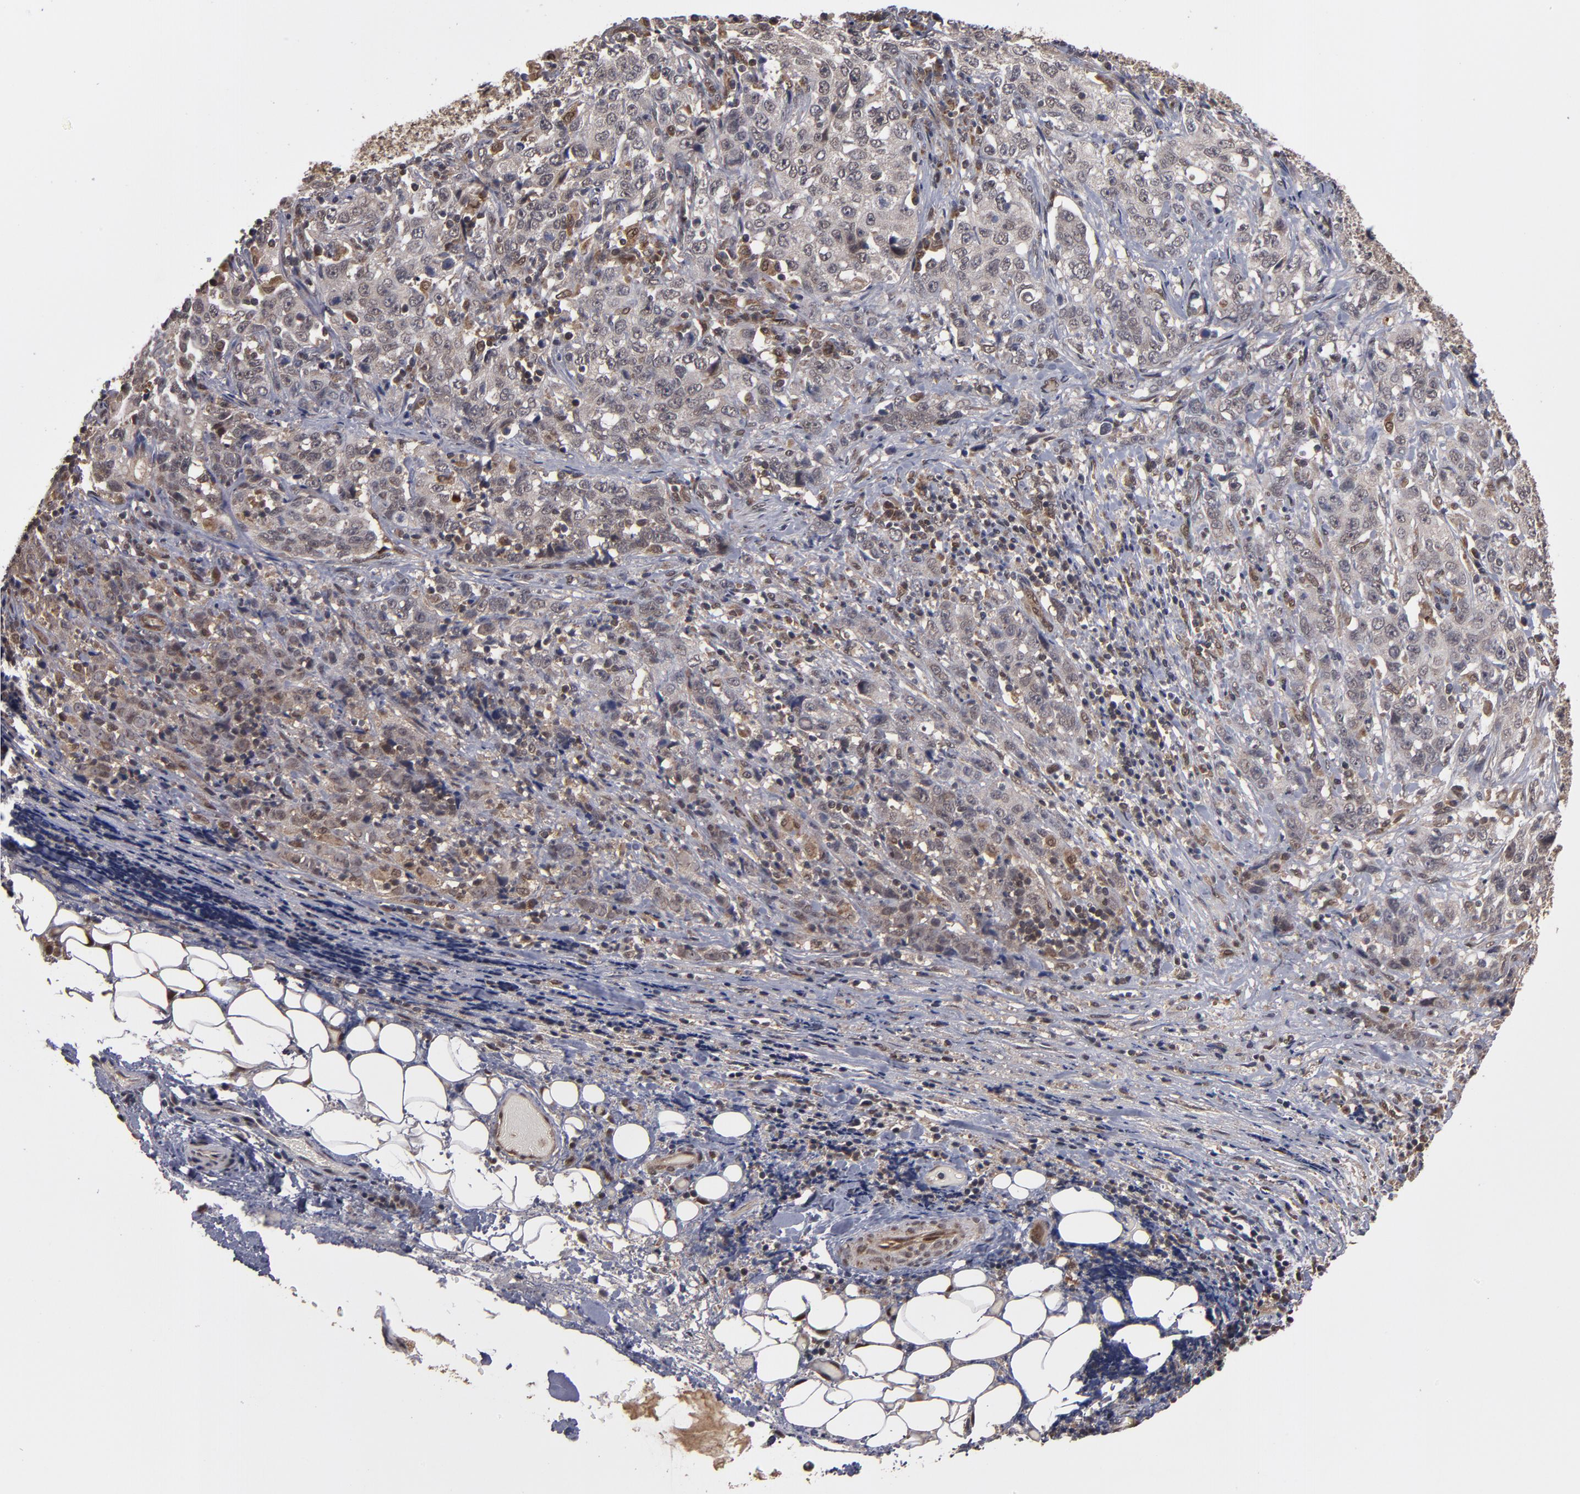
{"staining": {"intensity": "weak", "quantity": "<25%", "location": "cytoplasmic/membranous,nuclear"}, "tissue": "stomach cancer", "cell_type": "Tumor cells", "image_type": "cancer", "snomed": [{"axis": "morphology", "description": "Adenocarcinoma, NOS"}, {"axis": "topography", "description": "Stomach"}], "caption": "Tumor cells show no significant protein positivity in stomach cancer.", "gene": "CUL5", "patient": {"sex": "male", "age": 48}}